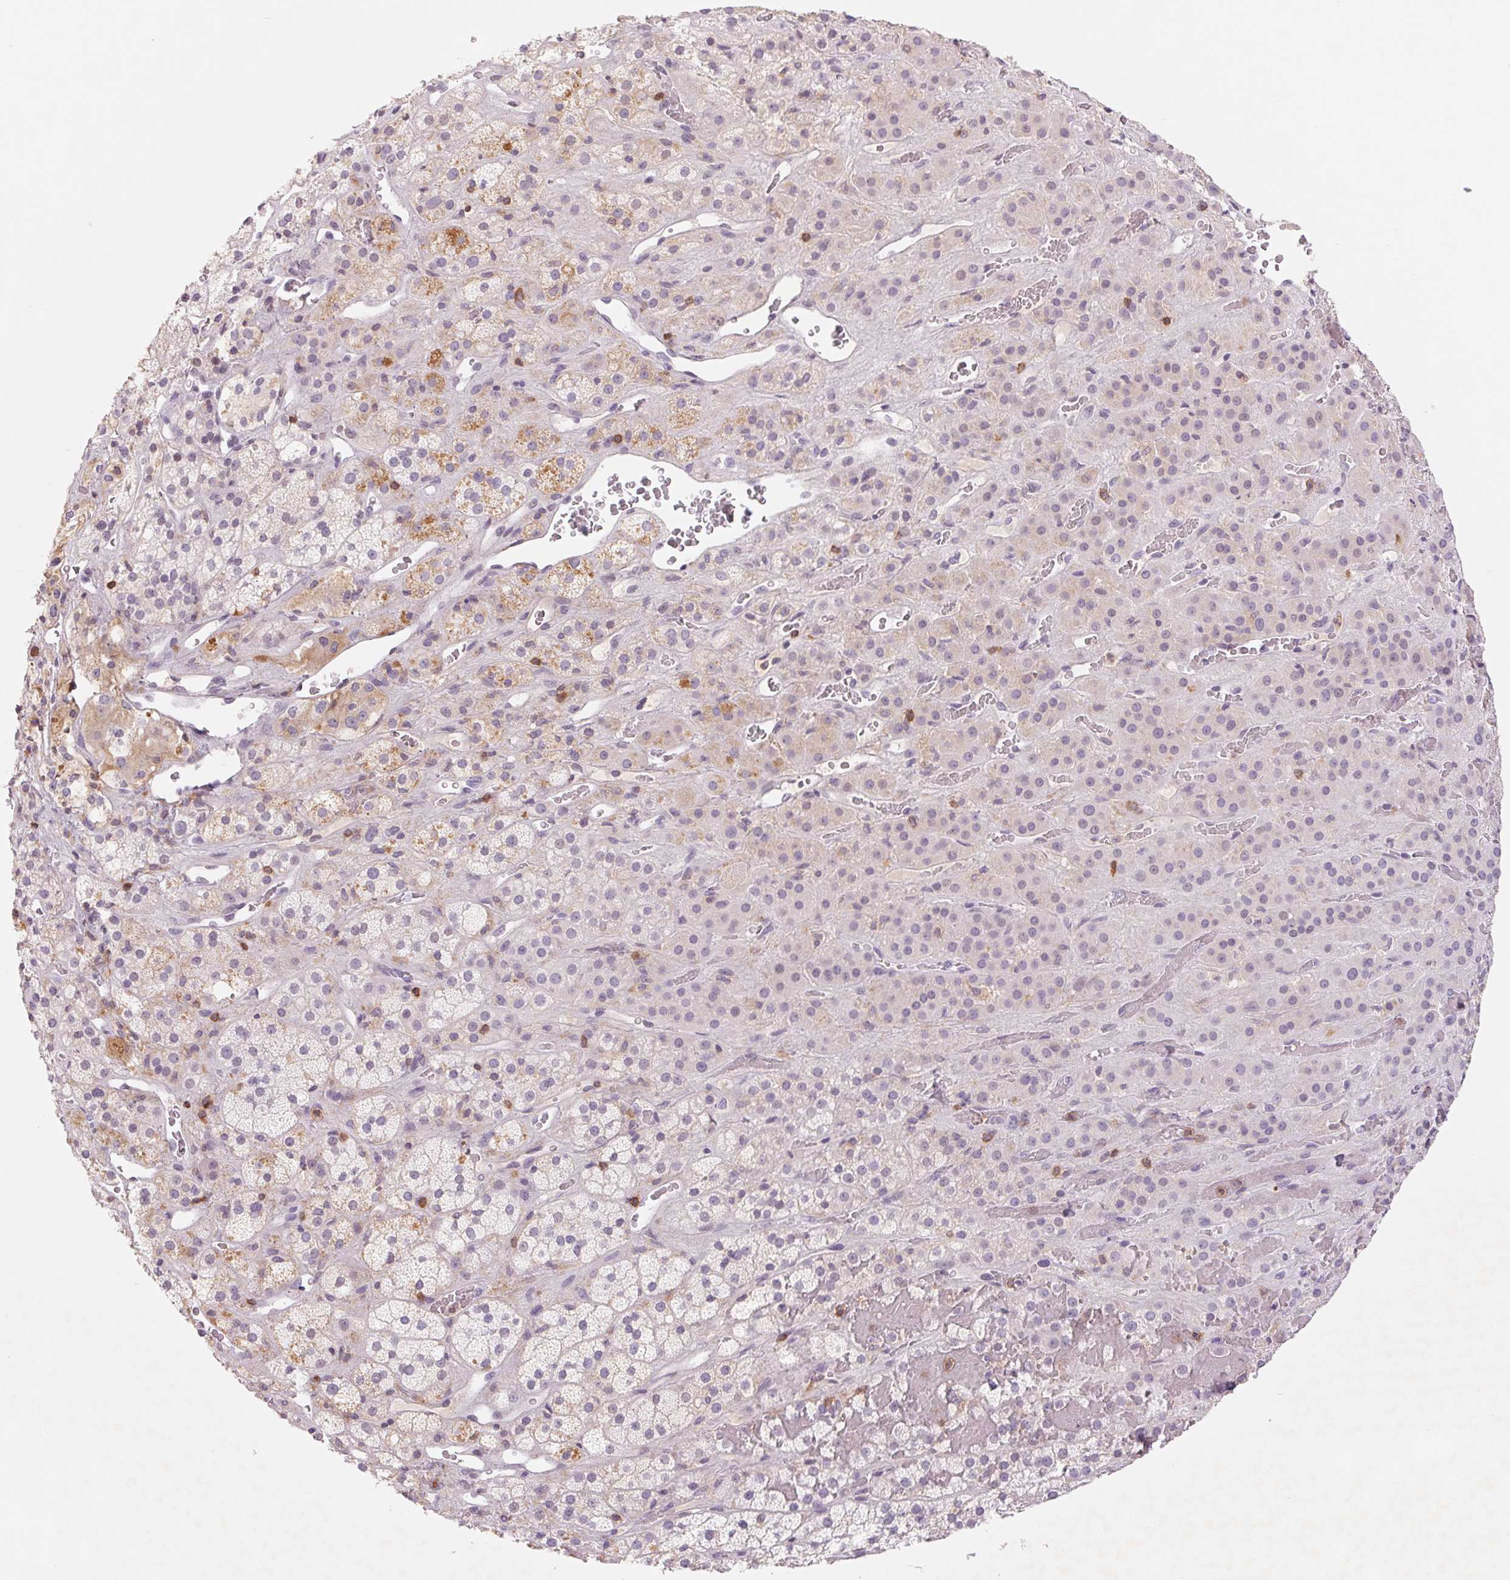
{"staining": {"intensity": "weak", "quantity": "<25%", "location": "cytoplasmic/membranous"}, "tissue": "adrenal gland", "cell_type": "Glandular cells", "image_type": "normal", "snomed": [{"axis": "morphology", "description": "Normal tissue, NOS"}, {"axis": "topography", "description": "Adrenal gland"}], "caption": "An immunohistochemistry histopathology image of unremarkable adrenal gland is shown. There is no staining in glandular cells of adrenal gland. (DAB (3,3'-diaminobenzidine) immunohistochemistry, high magnification).", "gene": "KIF26A", "patient": {"sex": "male", "age": 57}}